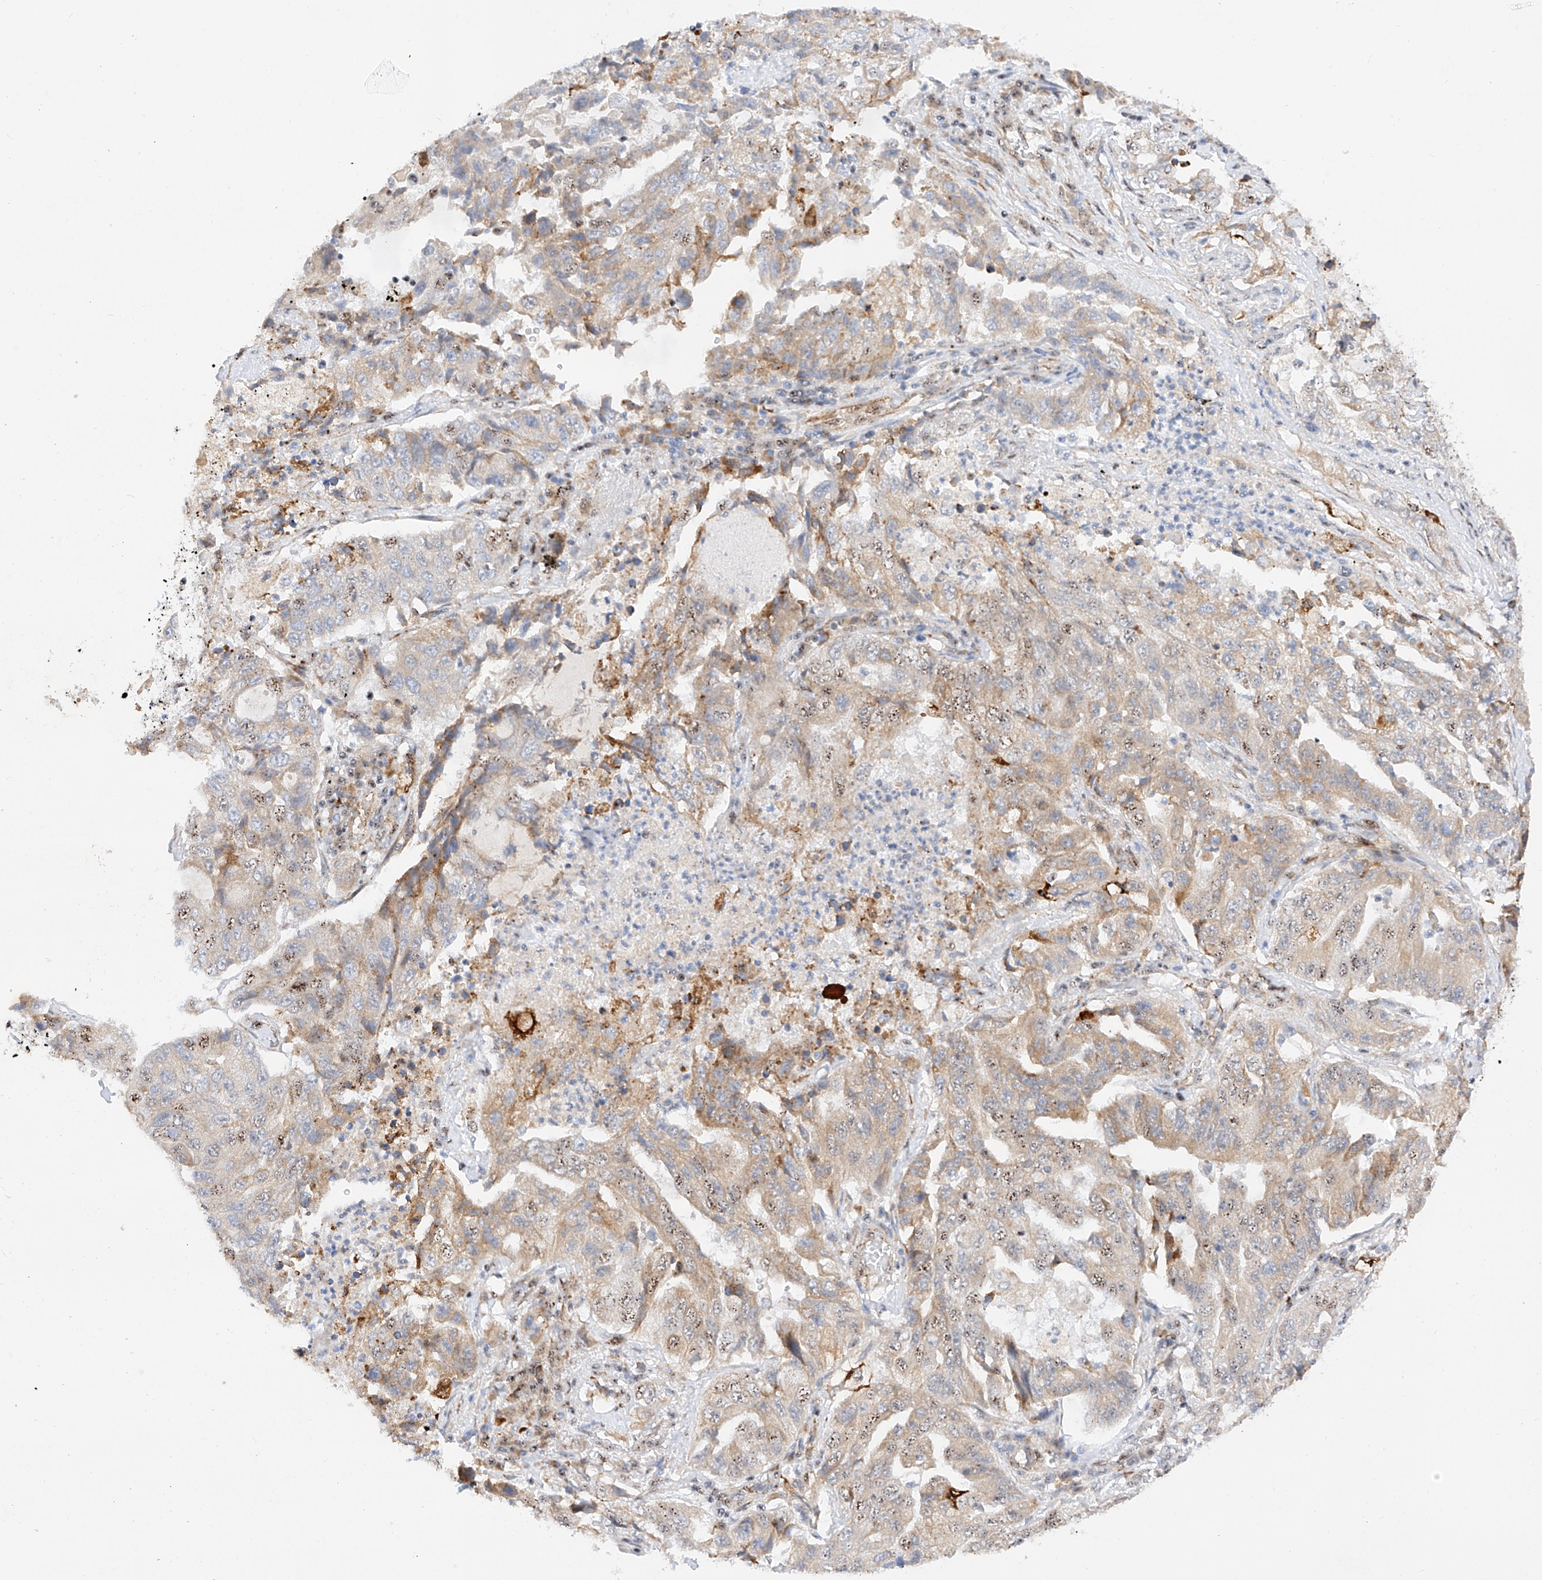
{"staining": {"intensity": "moderate", "quantity": "<25%", "location": "nuclear"}, "tissue": "lung cancer", "cell_type": "Tumor cells", "image_type": "cancer", "snomed": [{"axis": "morphology", "description": "Adenocarcinoma, NOS"}, {"axis": "topography", "description": "Lung"}], "caption": "Lung cancer stained with DAB IHC shows low levels of moderate nuclear positivity in about <25% of tumor cells. (Stains: DAB (3,3'-diaminobenzidine) in brown, nuclei in blue, Microscopy: brightfield microscopy at high magnification).", "gene": "ATXN7L2", "patient": {"sex": "female", "age": 51}}